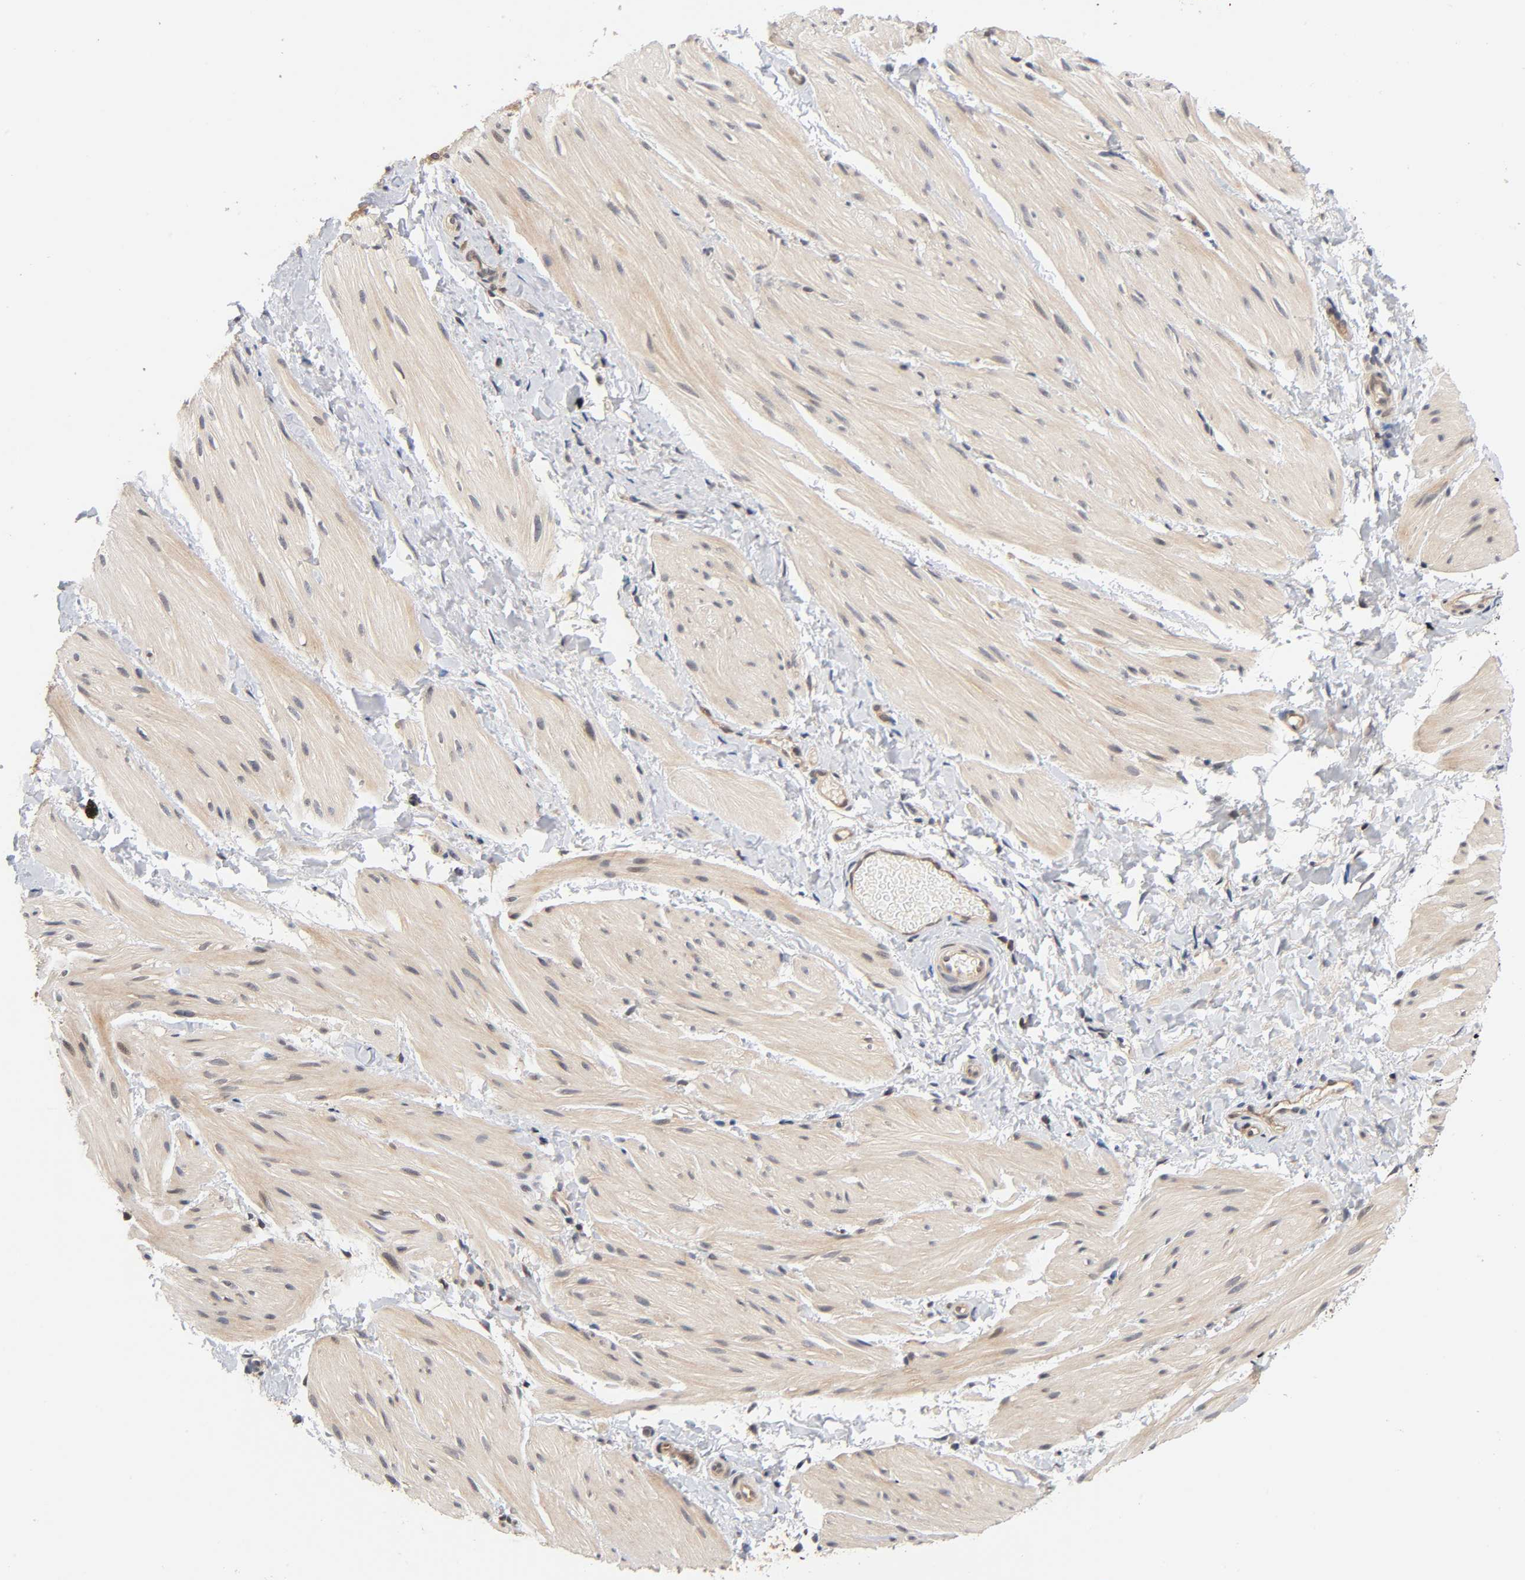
{"staining": {"intensity": "weak", "quantity": "25%-75%", "location": "cytoplasmic/membranous"}, "tissue": "smooth muscle", "cell_type": "Smooth muscle cells", "image_type": "normal", "snomed": [{"axis": "morphology", "description": "Normal tissue, NOS"}, {"axis": "topography", "description": "Smooth muscle"}], "caption": "This photomicrograph exhibits normal smooth muscle stained with immunohistochemistry (IHC) to label a protein in brown. The cytoplasmic/membranous of smooth muscle cells show weak positivity for the protein. Nuclei are counter-stained blue.", "gene": "PRKAB1", "patient": {"sex": "male", "age": 16}}